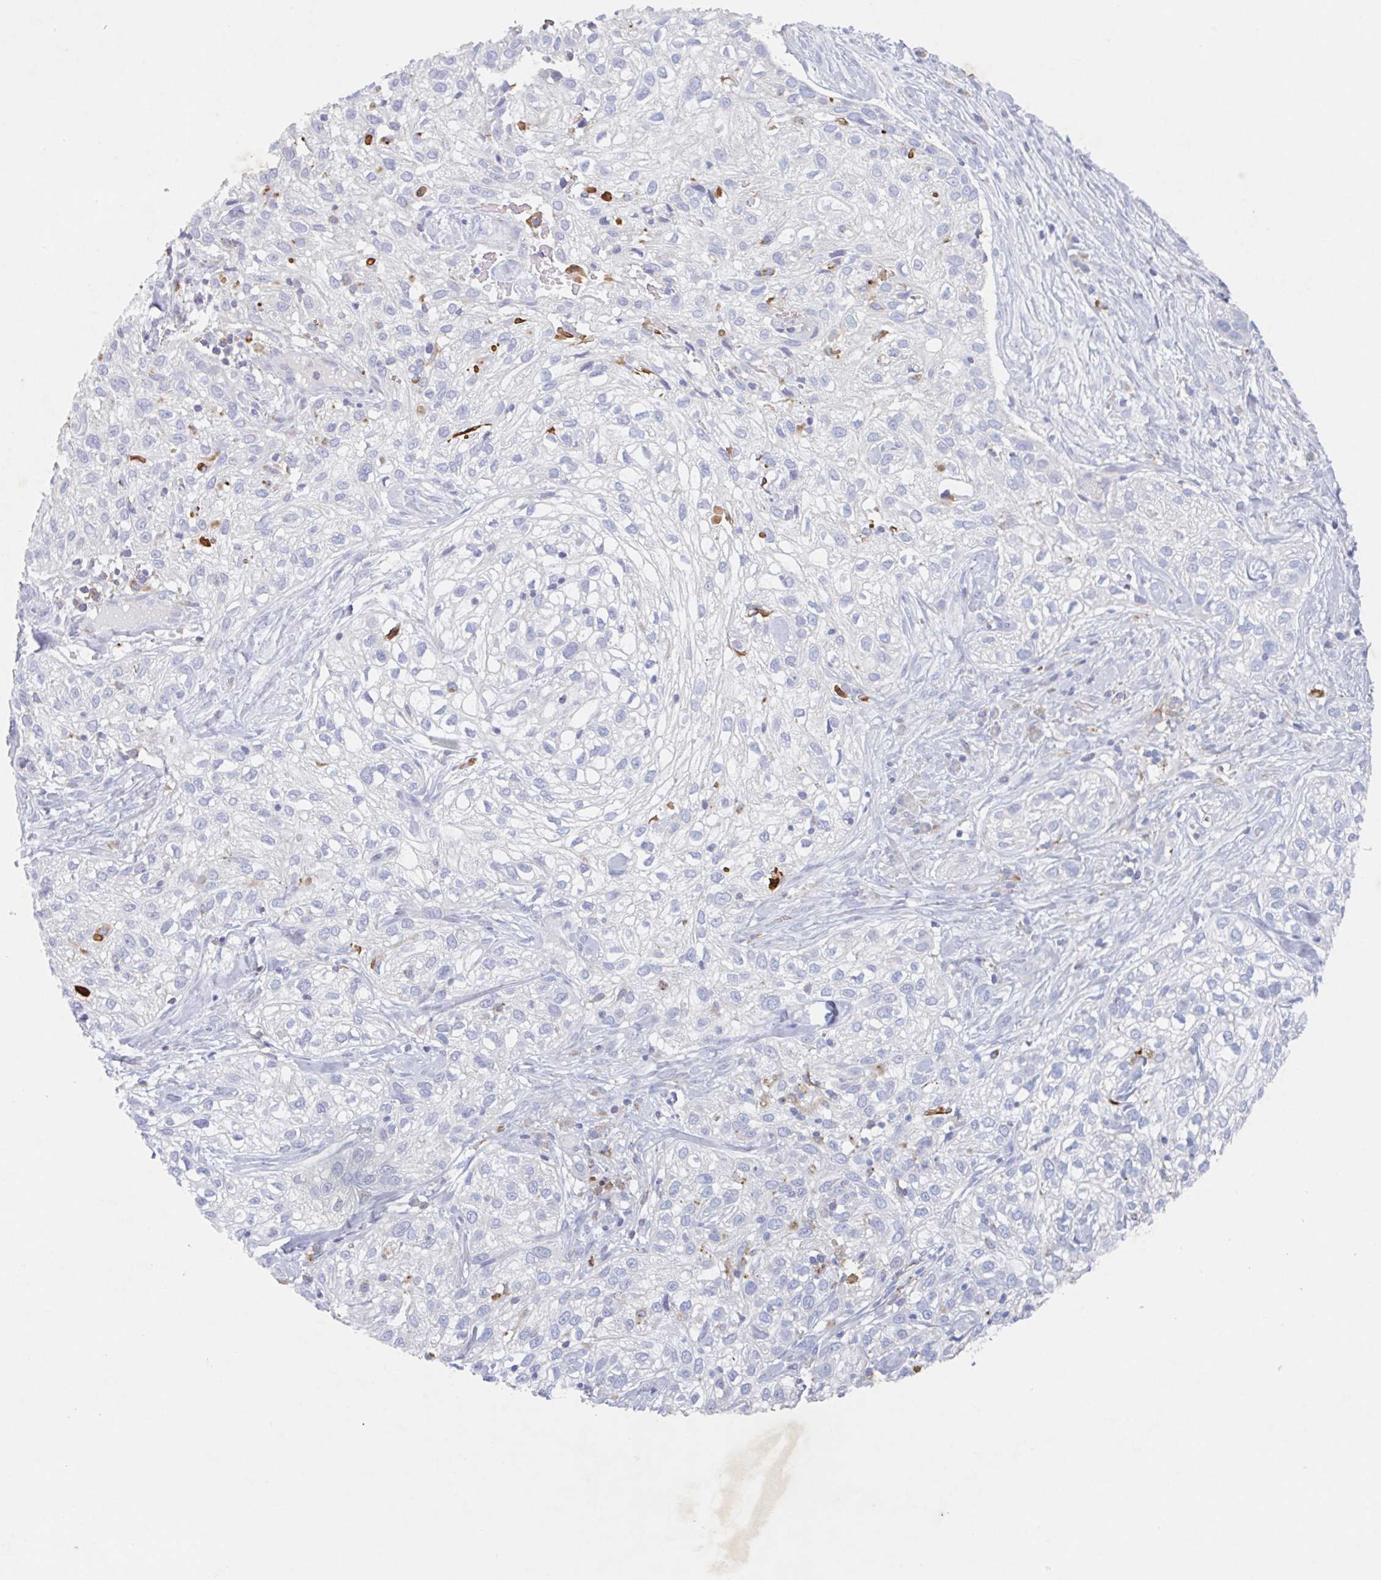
{"staining": {"intensity": "negative", "quantity": "none", "location": "none"}, "tissue": "skin cancer", "cell_type": "Tumor cells", "image_type": "cancer", "snomed": [{"axis": "morphology", "description": "Squamous cell carcinoma, NOS"}, {"axis": "topography", "description": "Skin"}], "caption": "Human skin cancer stained for a protein using immunohistochemistry (IHC) reveals no positivity in tumor cells.", "gene": "MANBA", "patient": {"sex": "male", "age": 82}}